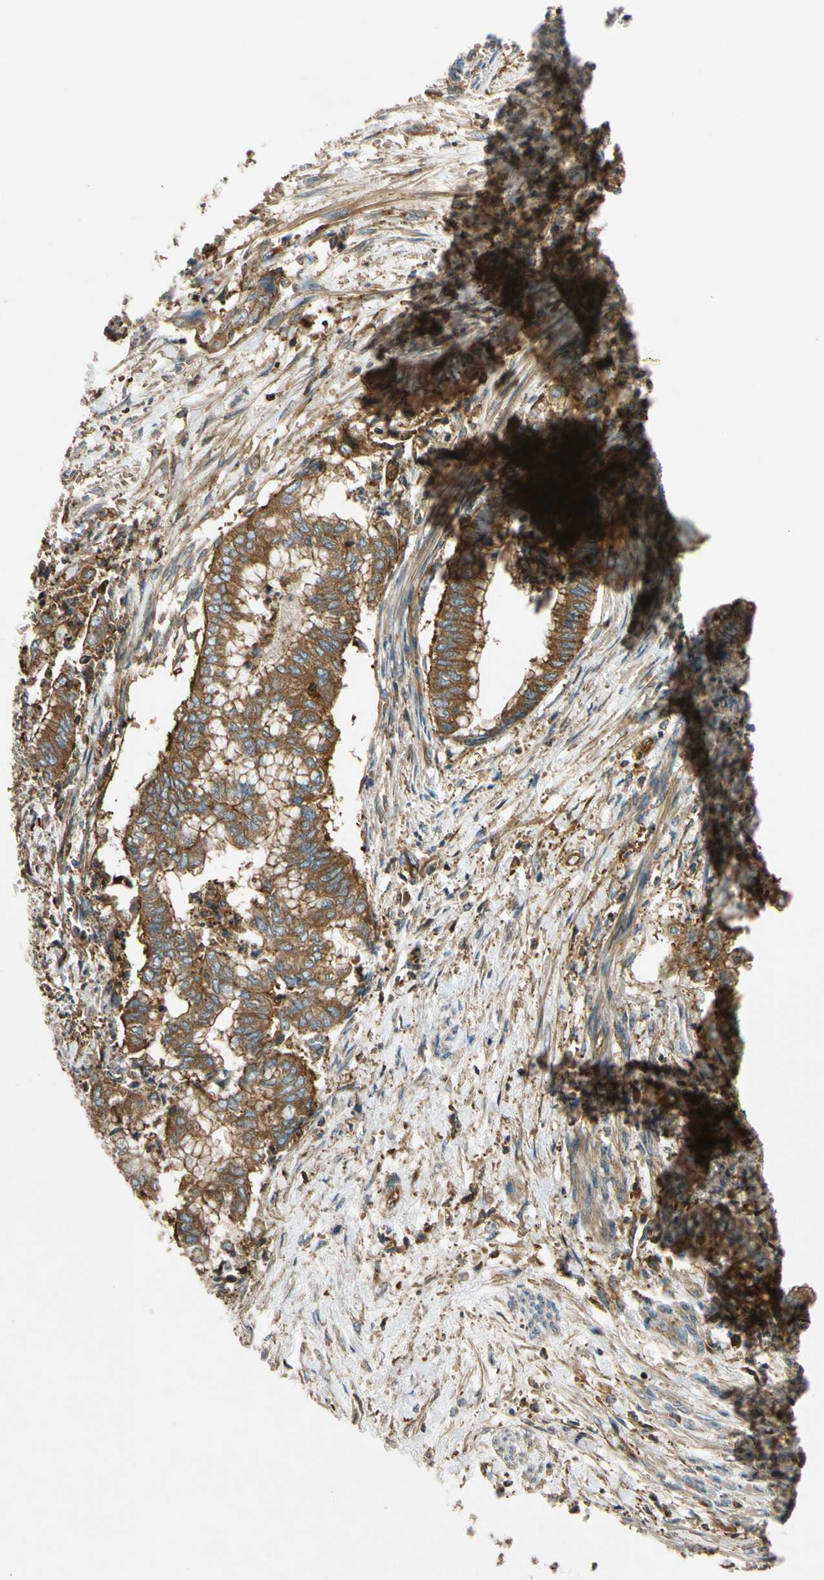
{"staining": {"intensity": "moderate", "quantity": ">75%", "location": "cytoplasmic/membranous"}, "tissue": "endometrial cancer", "cell_type": "Tumor cells", "image_type": "cancer", "snomed": [{"axis": "morphology", "description": "Necrosis, NOS"}, {"axis": "morphology", "description": "Adenocarcinoma, NOS"}, {"axis": "topography", "description": "Endometrium"}], "caption": "This is an image of IHC staining of endometrial cancer (adenocarcinoma), which shows moderate expression in the cytoplasmic/membranous of tumor cells.", "gene": "TCP11L1", "patient": {"sex": "female", "age": 79}}